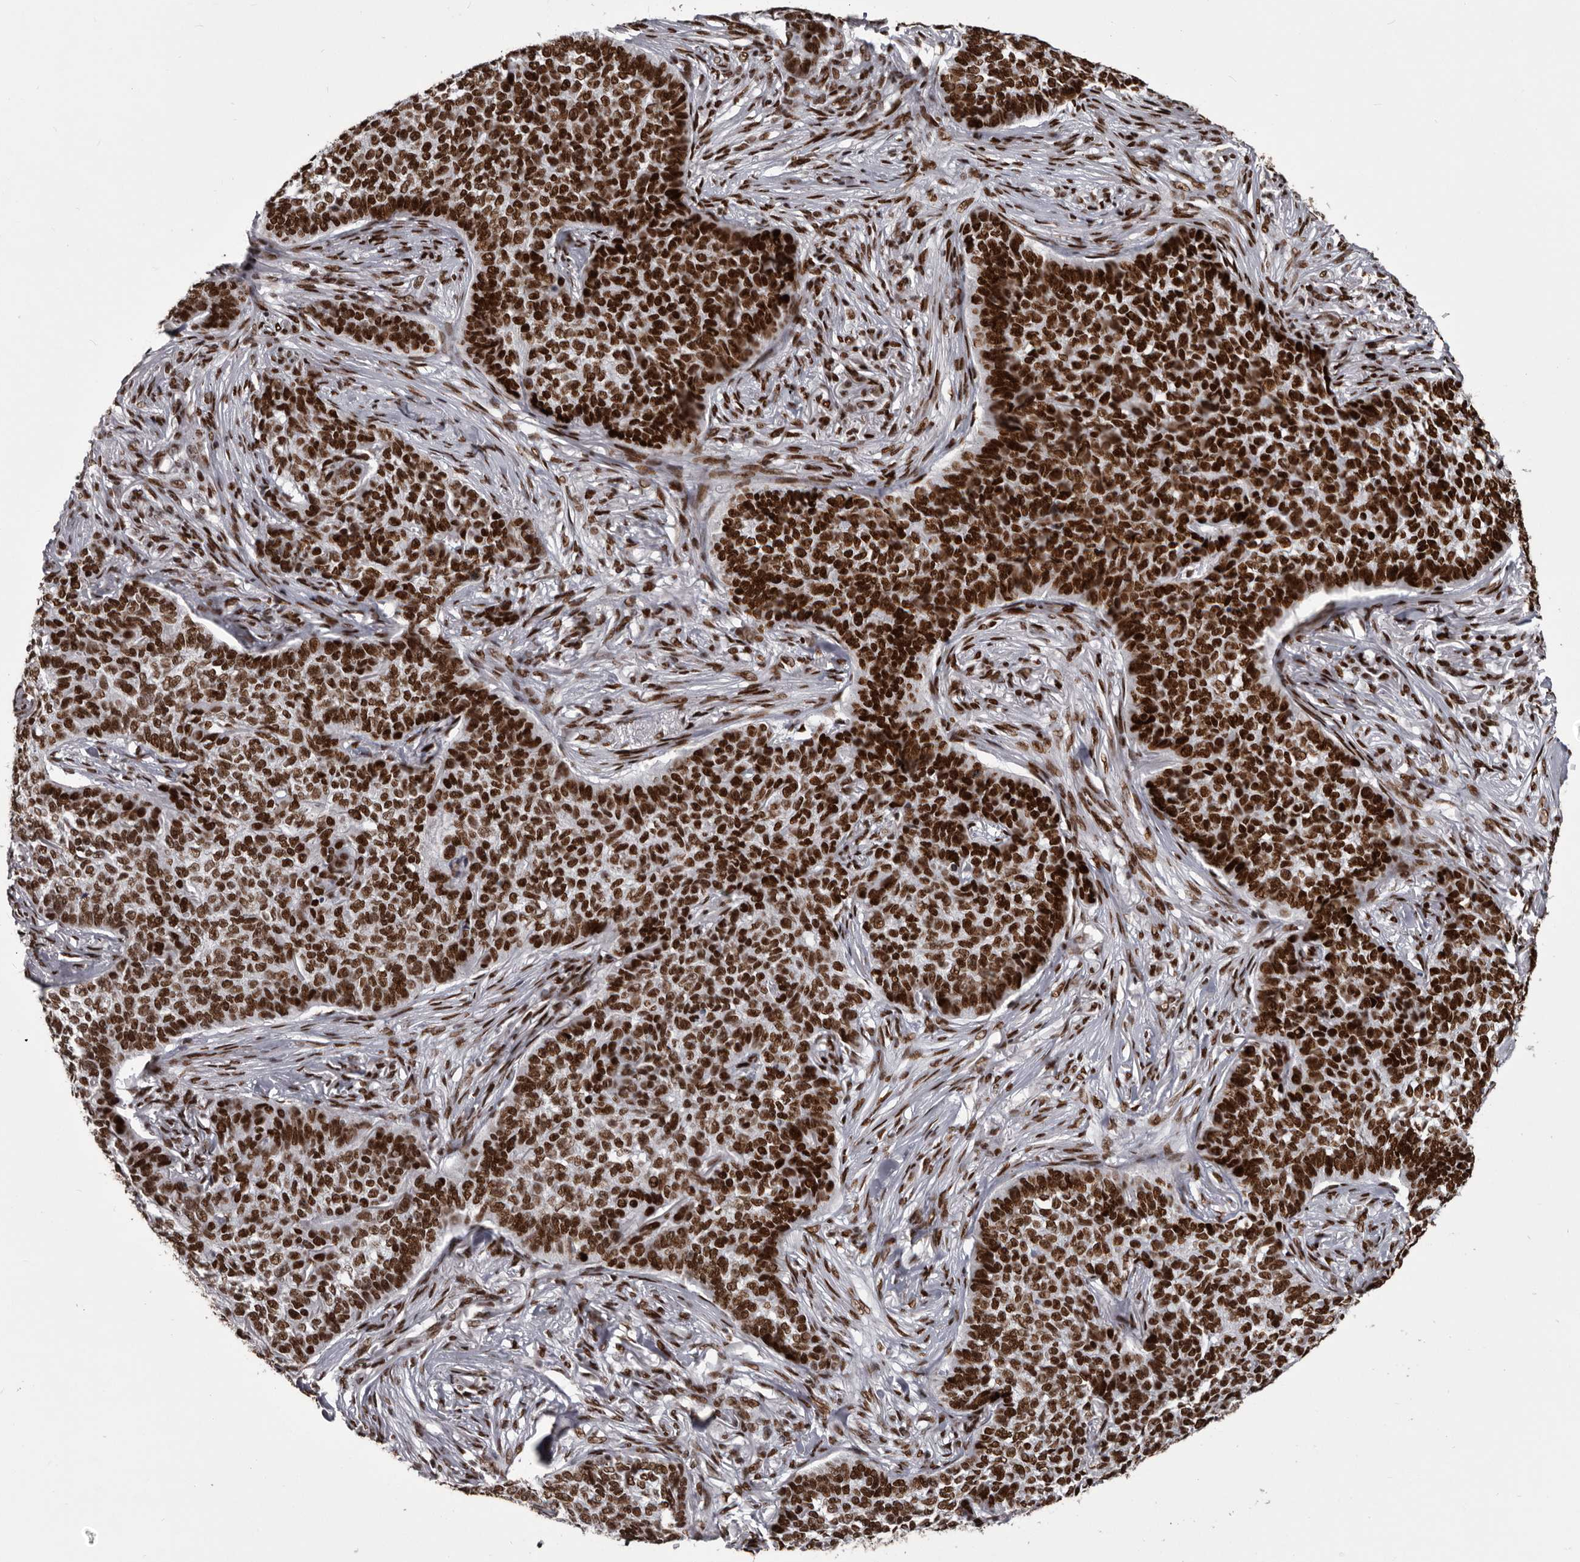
{"staining": {"intensity": "strong", "quantity": ">75%", "location": "nuclear"}, "tissue": "skin cancer", "cell_type": "Tumor cells", "image_type": "cancer", "snomed": [{"axis": "morphology", "description": "Basal cell carcinoma"}, {"axis": "topography", "description": "Skin"}], "caption": "A brown stain highlights strong nuclear staining of a protein in basal cell carcinoma (skin) tumor cells.", "gene": "NUMA1", "patient": {"sex": "male", "age": 85}}